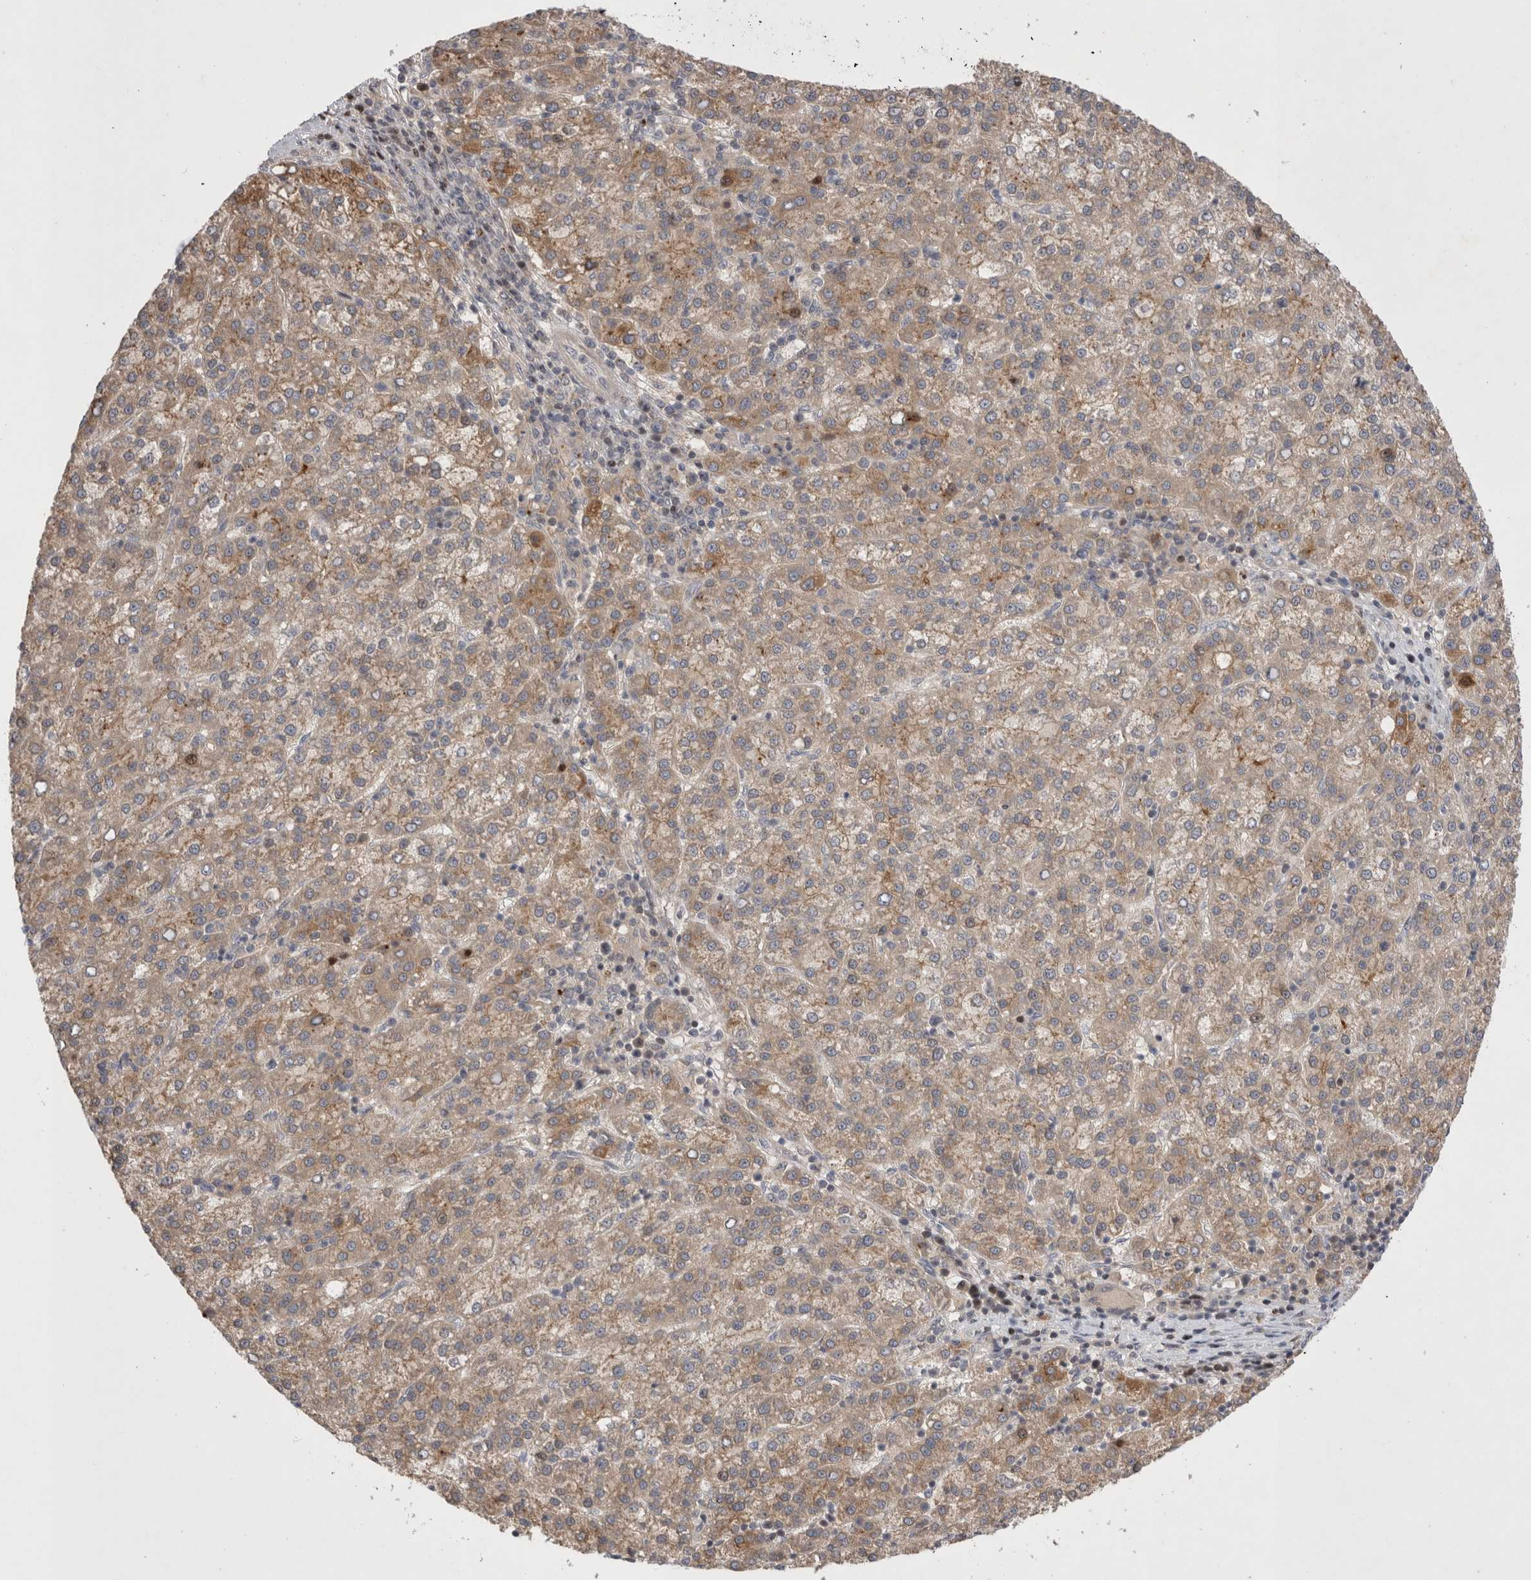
{"staining": {"intensity": "moderate", "quantity": ">75%", "location": "cytoplasmic/membranous"}, "tissue": "liver cancer", "cell_type": "Tumor cells", "image_type": "cancer", "snomed": [{"axis": "morphology", "description": "Carcinoma, Hepatocellular, NOS"}, {"axis": "topography", "description": "Liver"}], "caption": "A brown stain shows moderate cytoplasmic/membranous positivity of a protein in human liver cancer tumor cells.", "gene": "PLEKHM1", "patient": {"sex": "female", "age": 58}}